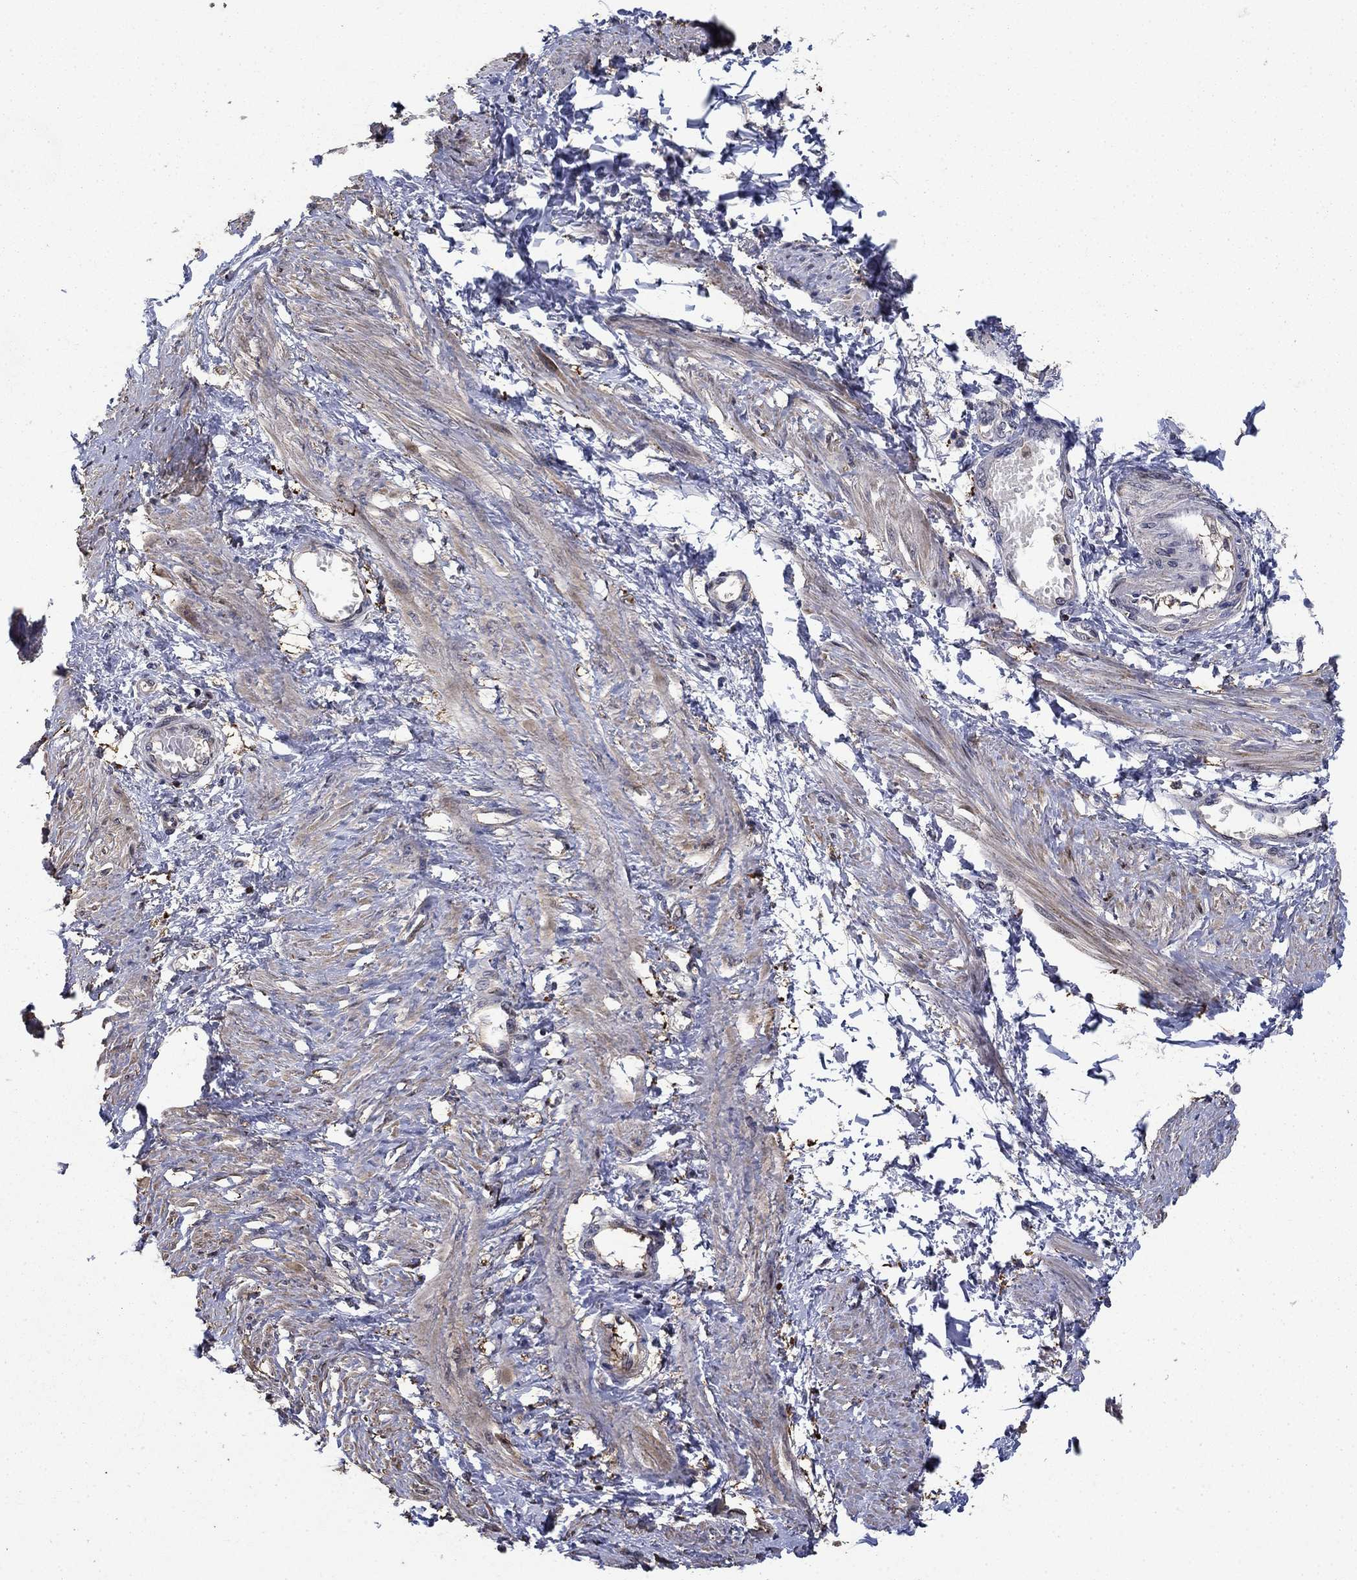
{"staining": {"intensity": "moderate", "quantity": "<25%", "location": "cytoplasmic/membranous"}, "tissue": "smooth muscle", "cell_type": "Smooth muscle cells", "image_type": "normal", "snomed": [{"axis": "morphology", "description": "Normal tissue, NOS"}, {"axis": "topography", "description": "Smooth muscle"}, {"axis": "topography", "description": "Uterus"}], "caption": "A brown stain labels moderate cytoplasmic/membranous staining of a protein in smooth muscle cells of unremarkable human smooth muscle.", "gene": "DVL1", "patient": {"sex": "female", "age": 39}}